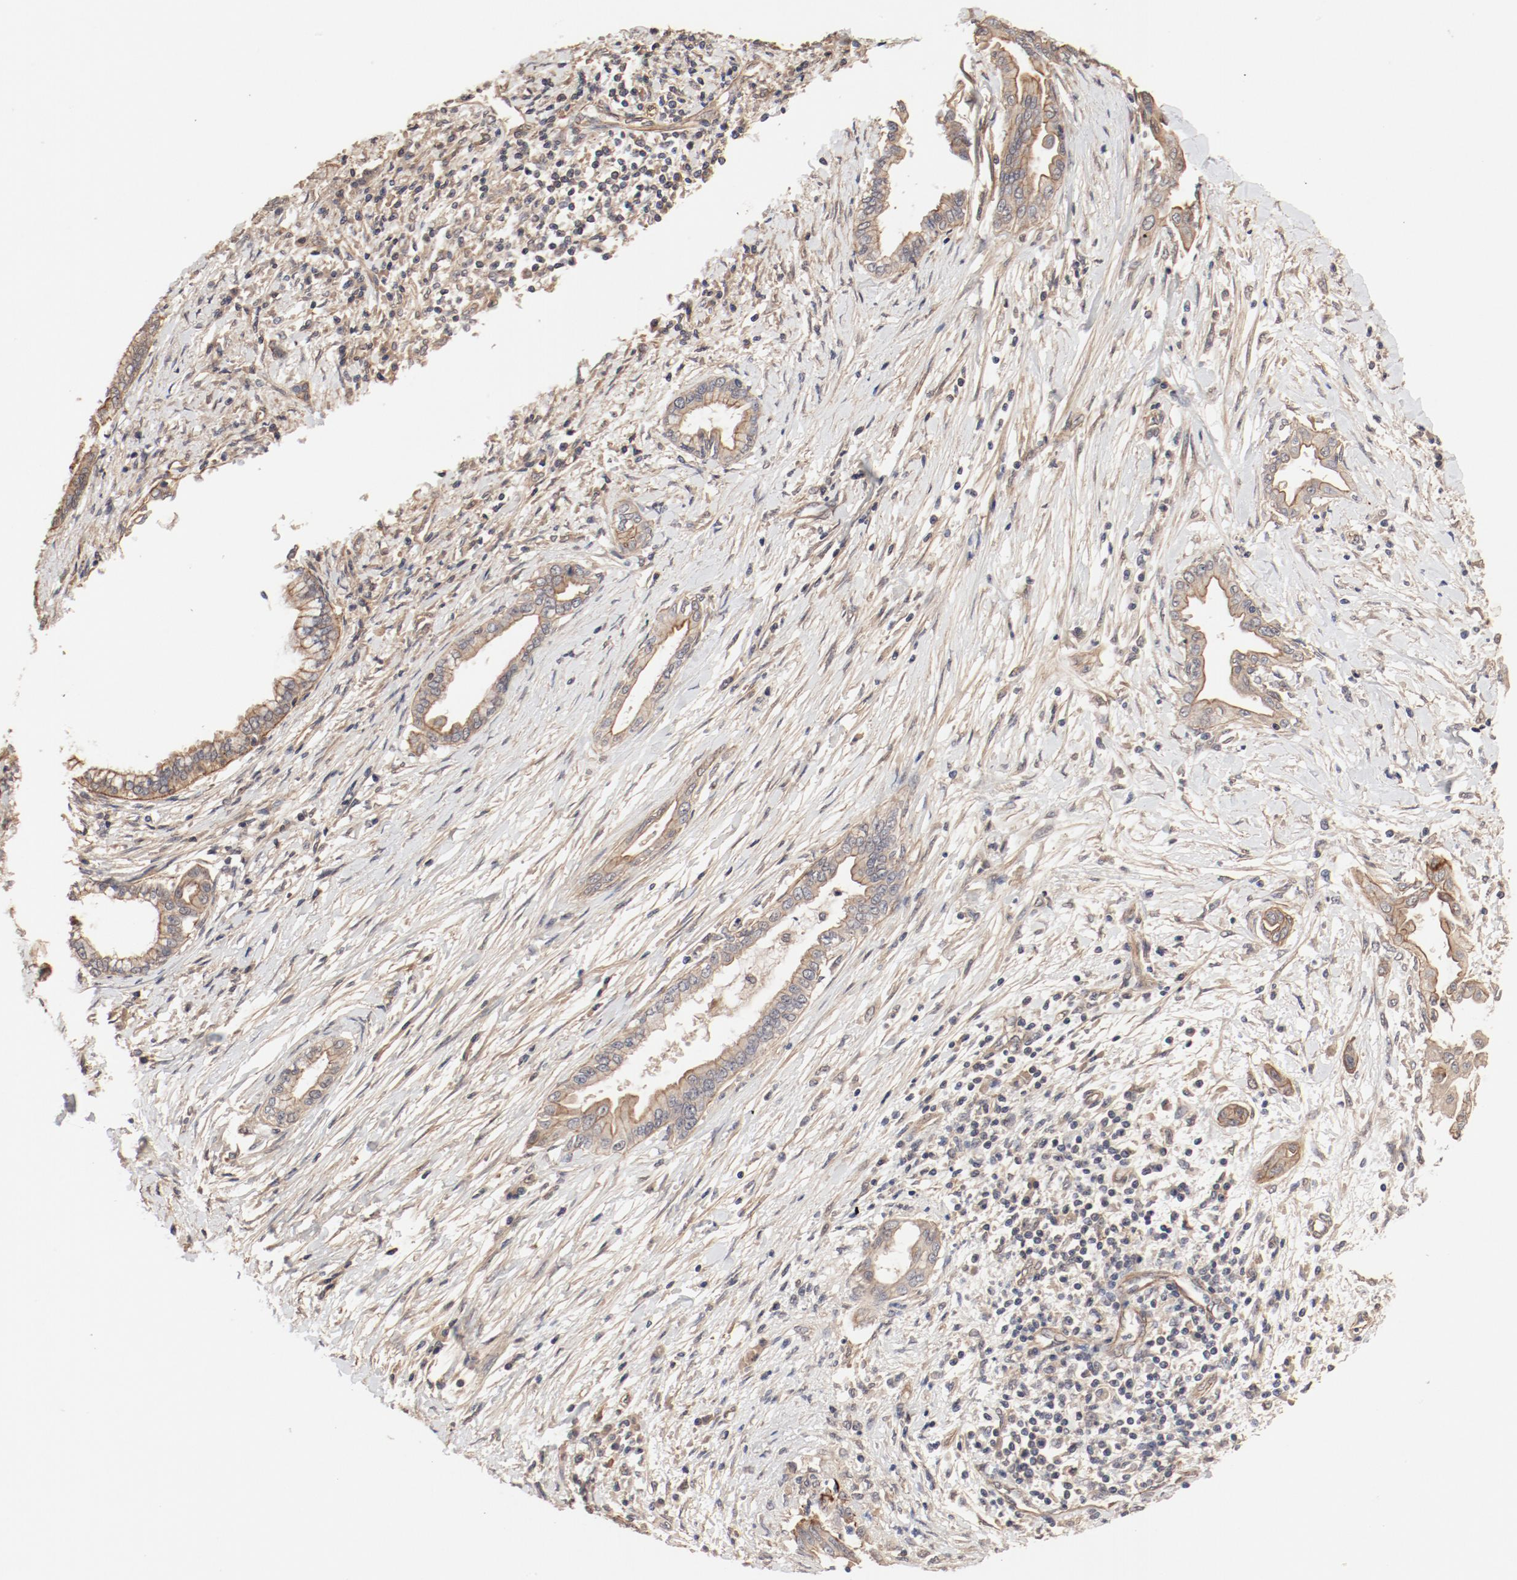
{"staining": {"intensity": "moderate", "quantity": ">75%", "location": "cytoplasmic/membranous"}, "tissue": "pancreatic cancer", "cell_type": "Tumor cells", "image_type": "cancer", "snomed": [{"axis": "morphology", "description": "Adenocarcinoma, NOS"}, {"axis": "topography", "description": "Pancreas"}], "caption": "Protein staining of adenocarcinoma (pancreatic) tissue displays moderate cytoplasmic/membranous expression in approximately >75% of tumor cells.", "gene": "IL3RA", "patient": {"sex": "female", "age": 64}}